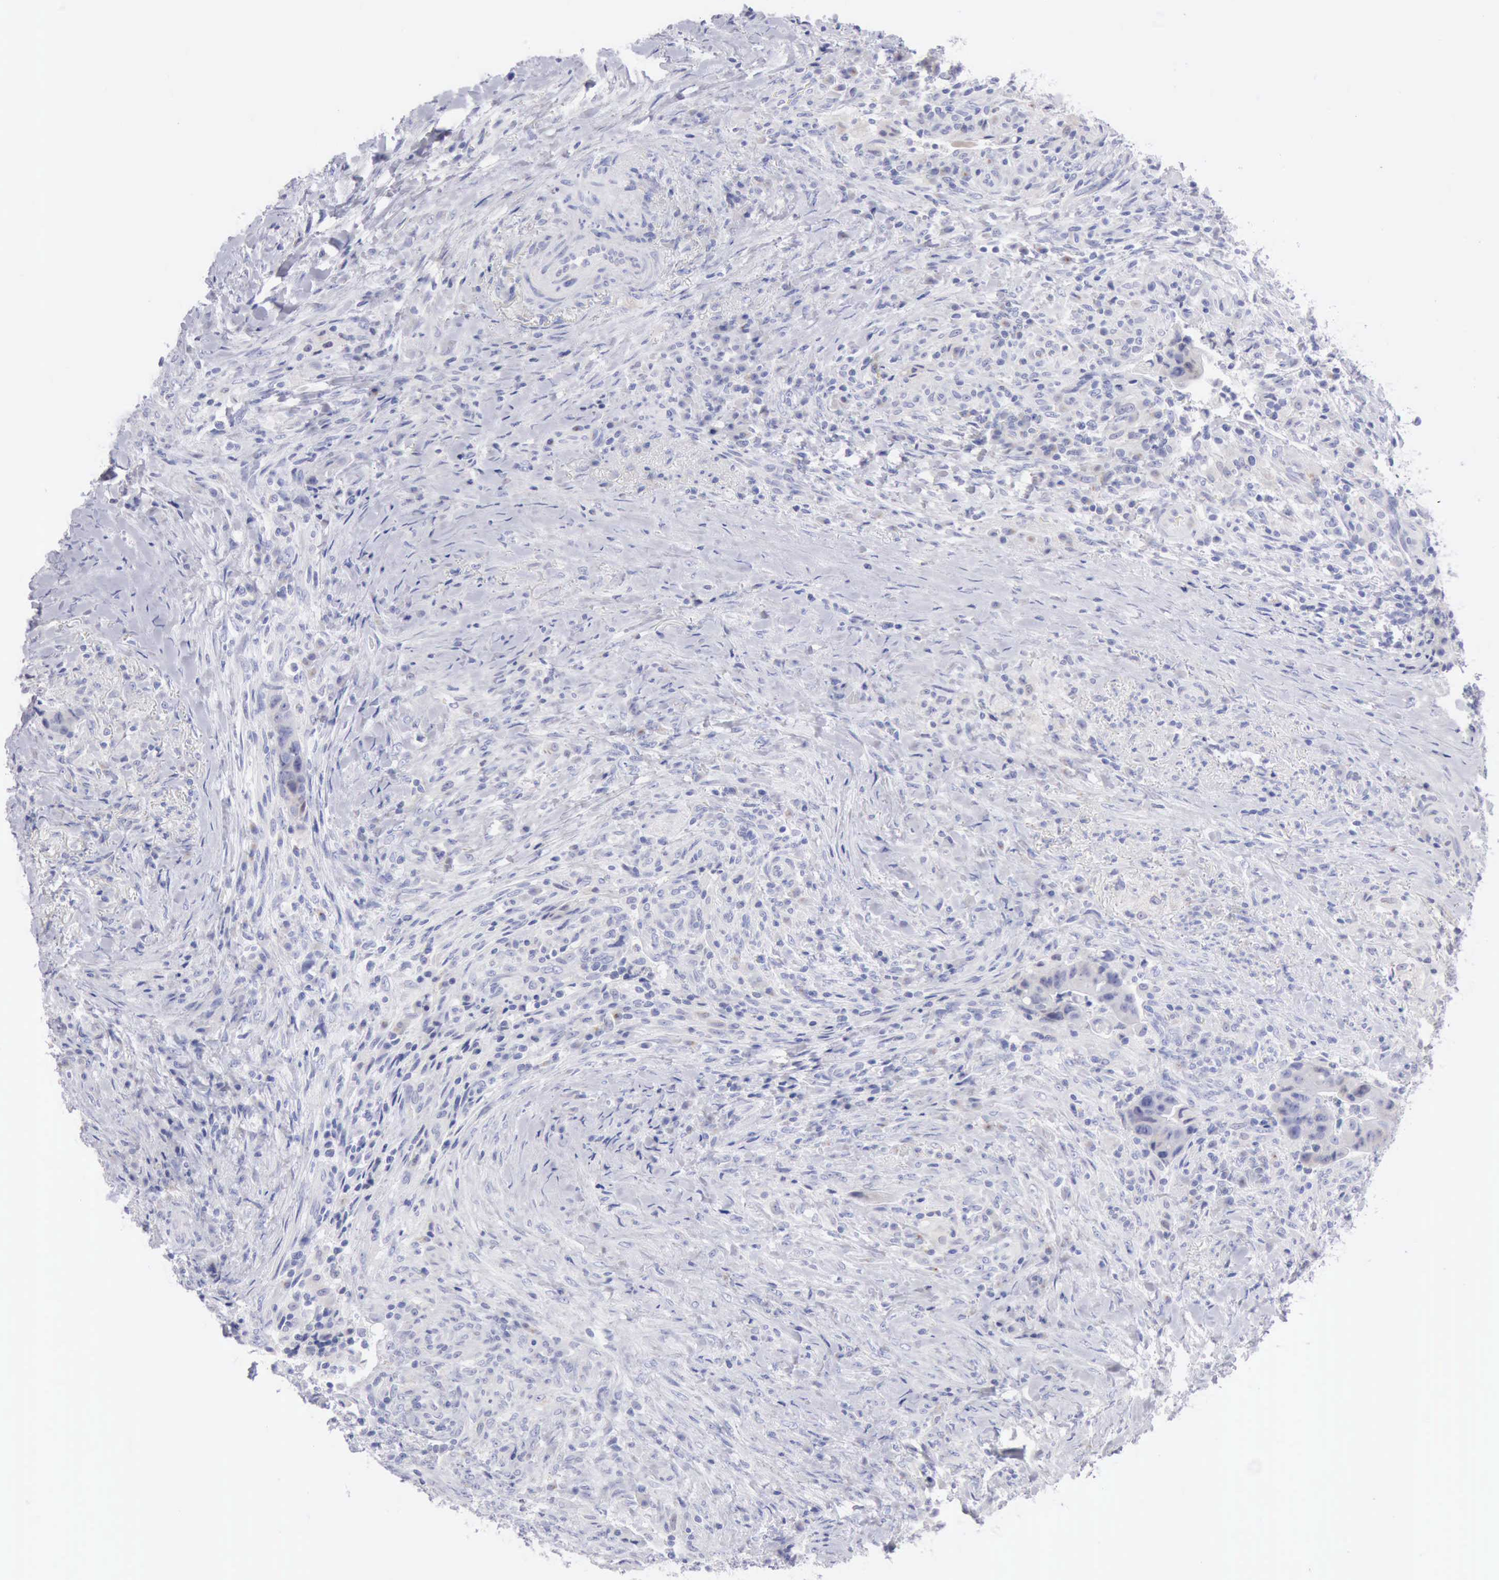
{"staining": {"intensity": "weak", "quantity": "<25%", "location": "cytoplasmic/membranous"}, "tissue": "colorectal cancer", "cell_type": "Tumor cells", "image_type": "cancer", "snomed": [{"axis": "morphology", "description": "Adenocarcinoma, NOS"}, {"axis": "topography", "description": "Rectum"}], "caption": "Immunohistochemical staining of colorectal cancer (adenocarcinoma) reveals no significant expression in tumor cells.", "gene": "ANGEL1", "patient": {"sex": "female", "age": 71}}